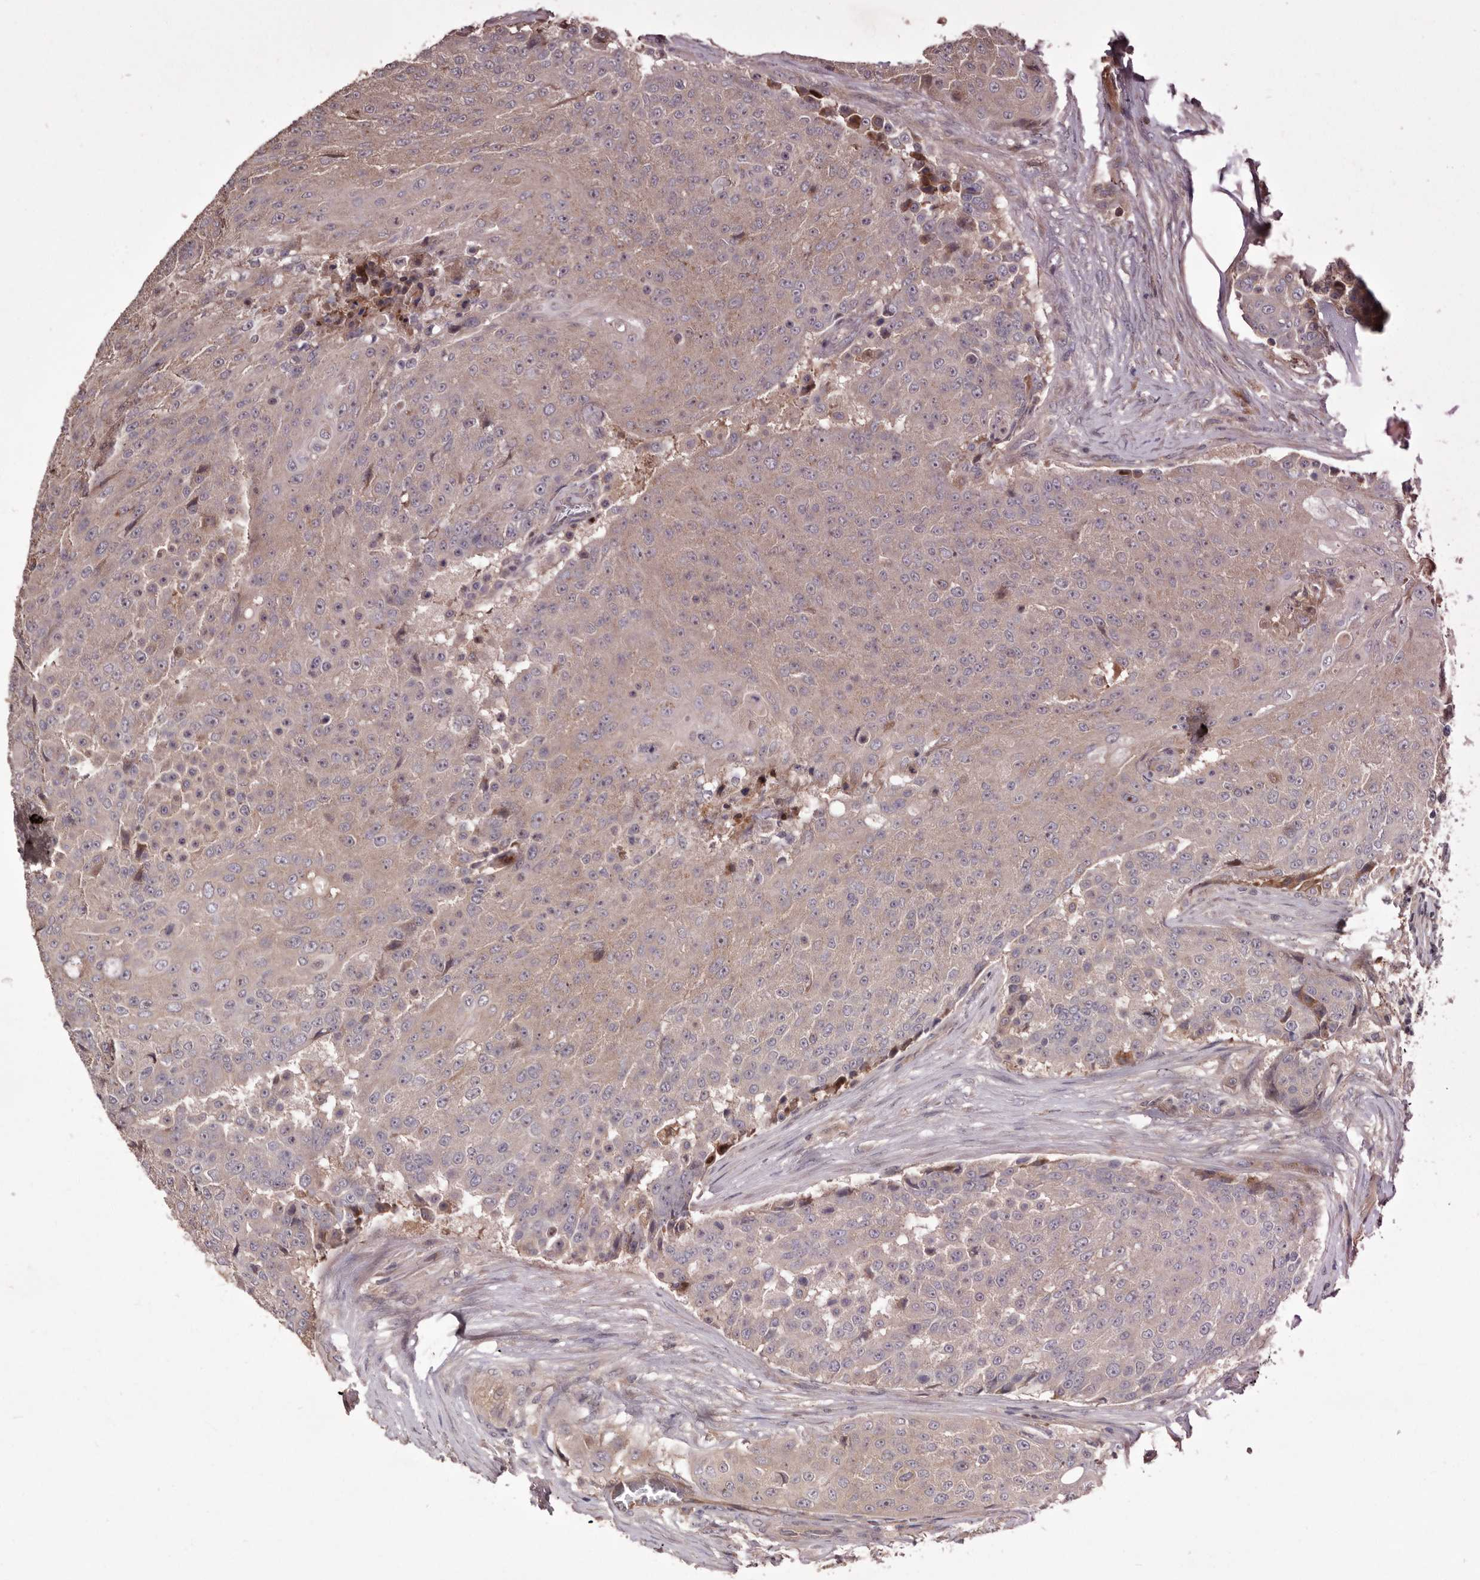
{"staining": {"intensity": "weak", "quantity": "25%-75%", "location": "cytoplasmic/membranous"}, "tissue": "urothelial cancer", "cell_type": "Tumor cells", "image_type": "cancer", "snomed": [{"axis": "morphology", "description": "Urothelial carcinoma, High grade"}, {"axis": "topography", "description": "Urinary bladder"}], "caption": "Urothelial cancer was stained to show a protein in brown. There is low levels of weak cytoplasmic/membranous staining in about 25%-75% of tumor cells.", "gene": "DOP1A", "patient": {"sex": "female", "age": 63}}